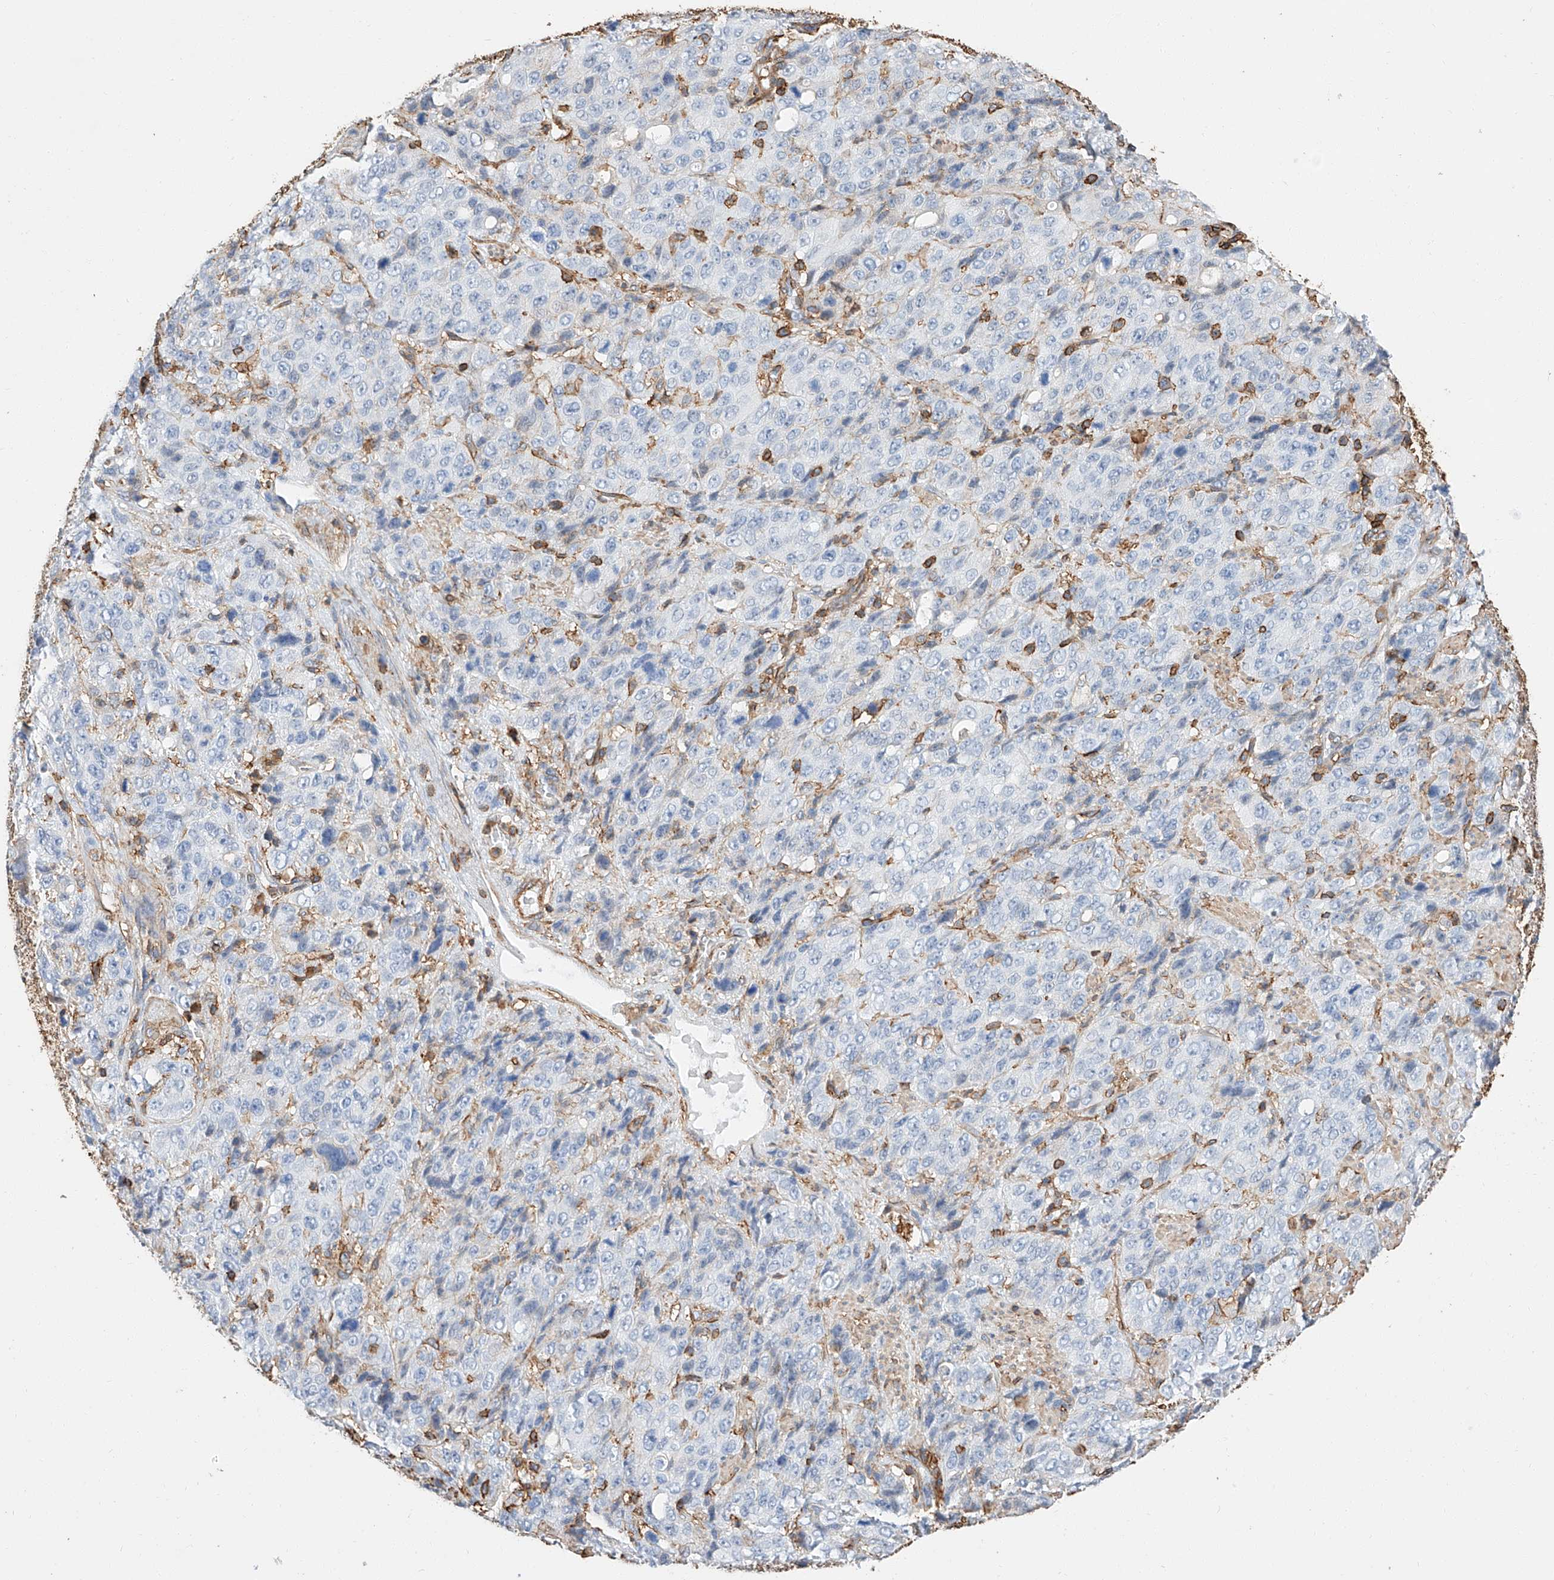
{"staining": {"intensity": "negative", "quantity": "none", "location": "none"}, "tissue": "stomach cancer", "cell_type": "Tumor cells", "image_type": "cancer", "snomed": [{"axis": "morphology", "description": "Adenocarcinoma, NOS"}, {"axis": "topography", "description": "Stomach"}], "caption": "Tumor cells are negative for protein expression in human adenocarcinoma (stomach).", "gene": "WFS1", "patient": {"sex": "male", "age": 48}}